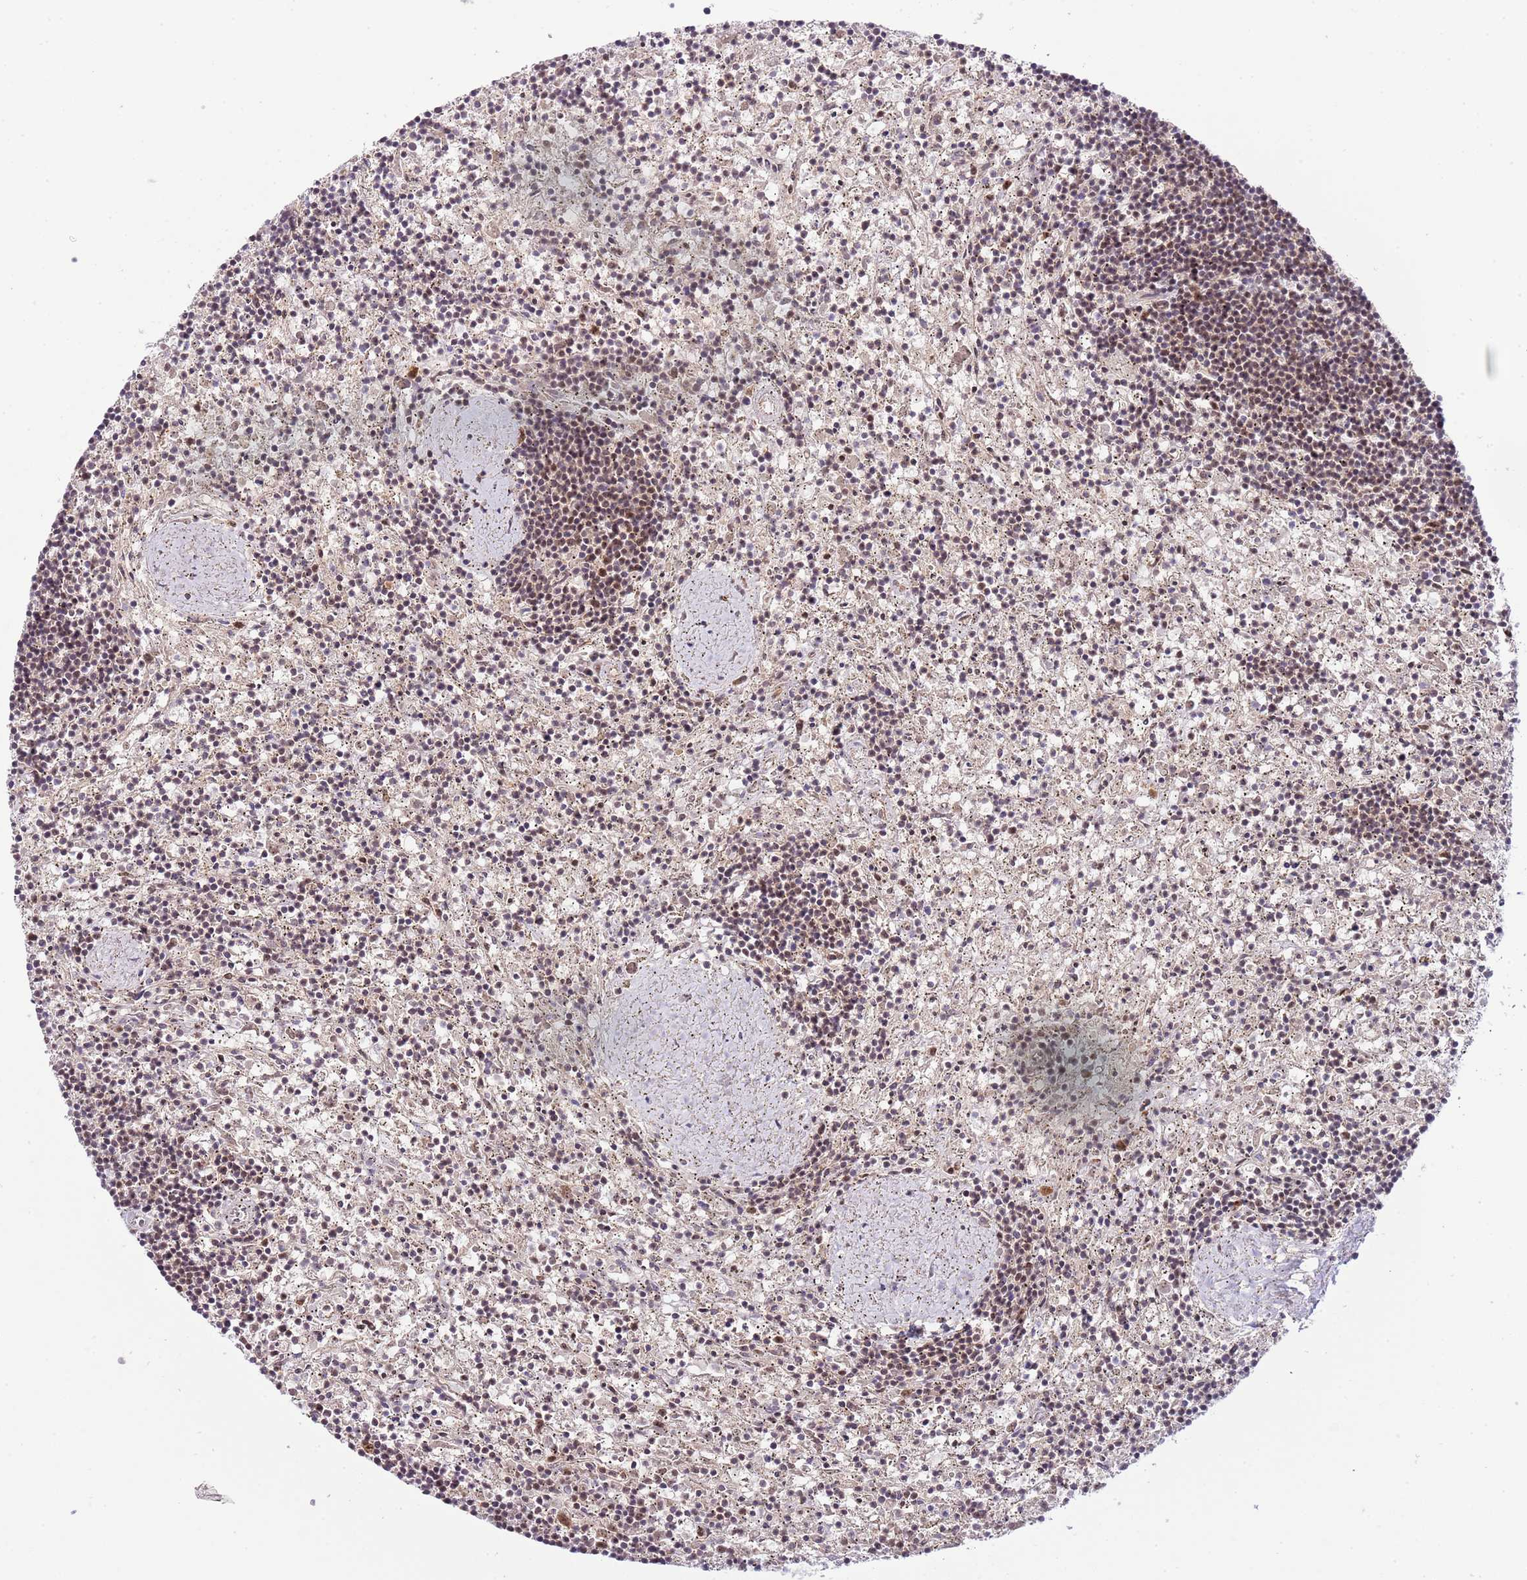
{"staining": {"intensity": "weak", "quantity": "<25%", "location": "cytoplasmic/membranous,nuclear"}, "tissue": "lymphoma", "cell_type": "Tumor cells", "image_type": "cancer", "snomed": [{"axis": "morphology", "description": "Malignant lymphoma, non-Hodgkin's type, Low grade"}, {"axis": "topography", "description": "Spleen"}], "caption": "This micrograph is of low-grade malignant lymphoma, non-Hodgkin's type stained with IHC to label a protein in brown with the nuclei are counter-stained blue. There is no staining in tumor cells. (Brightfield microscopy of DAB immunohistochemistry (IHC) at high magnification).", "gene": "CHD1", "patient": {"sex": "male", "age": 76}}